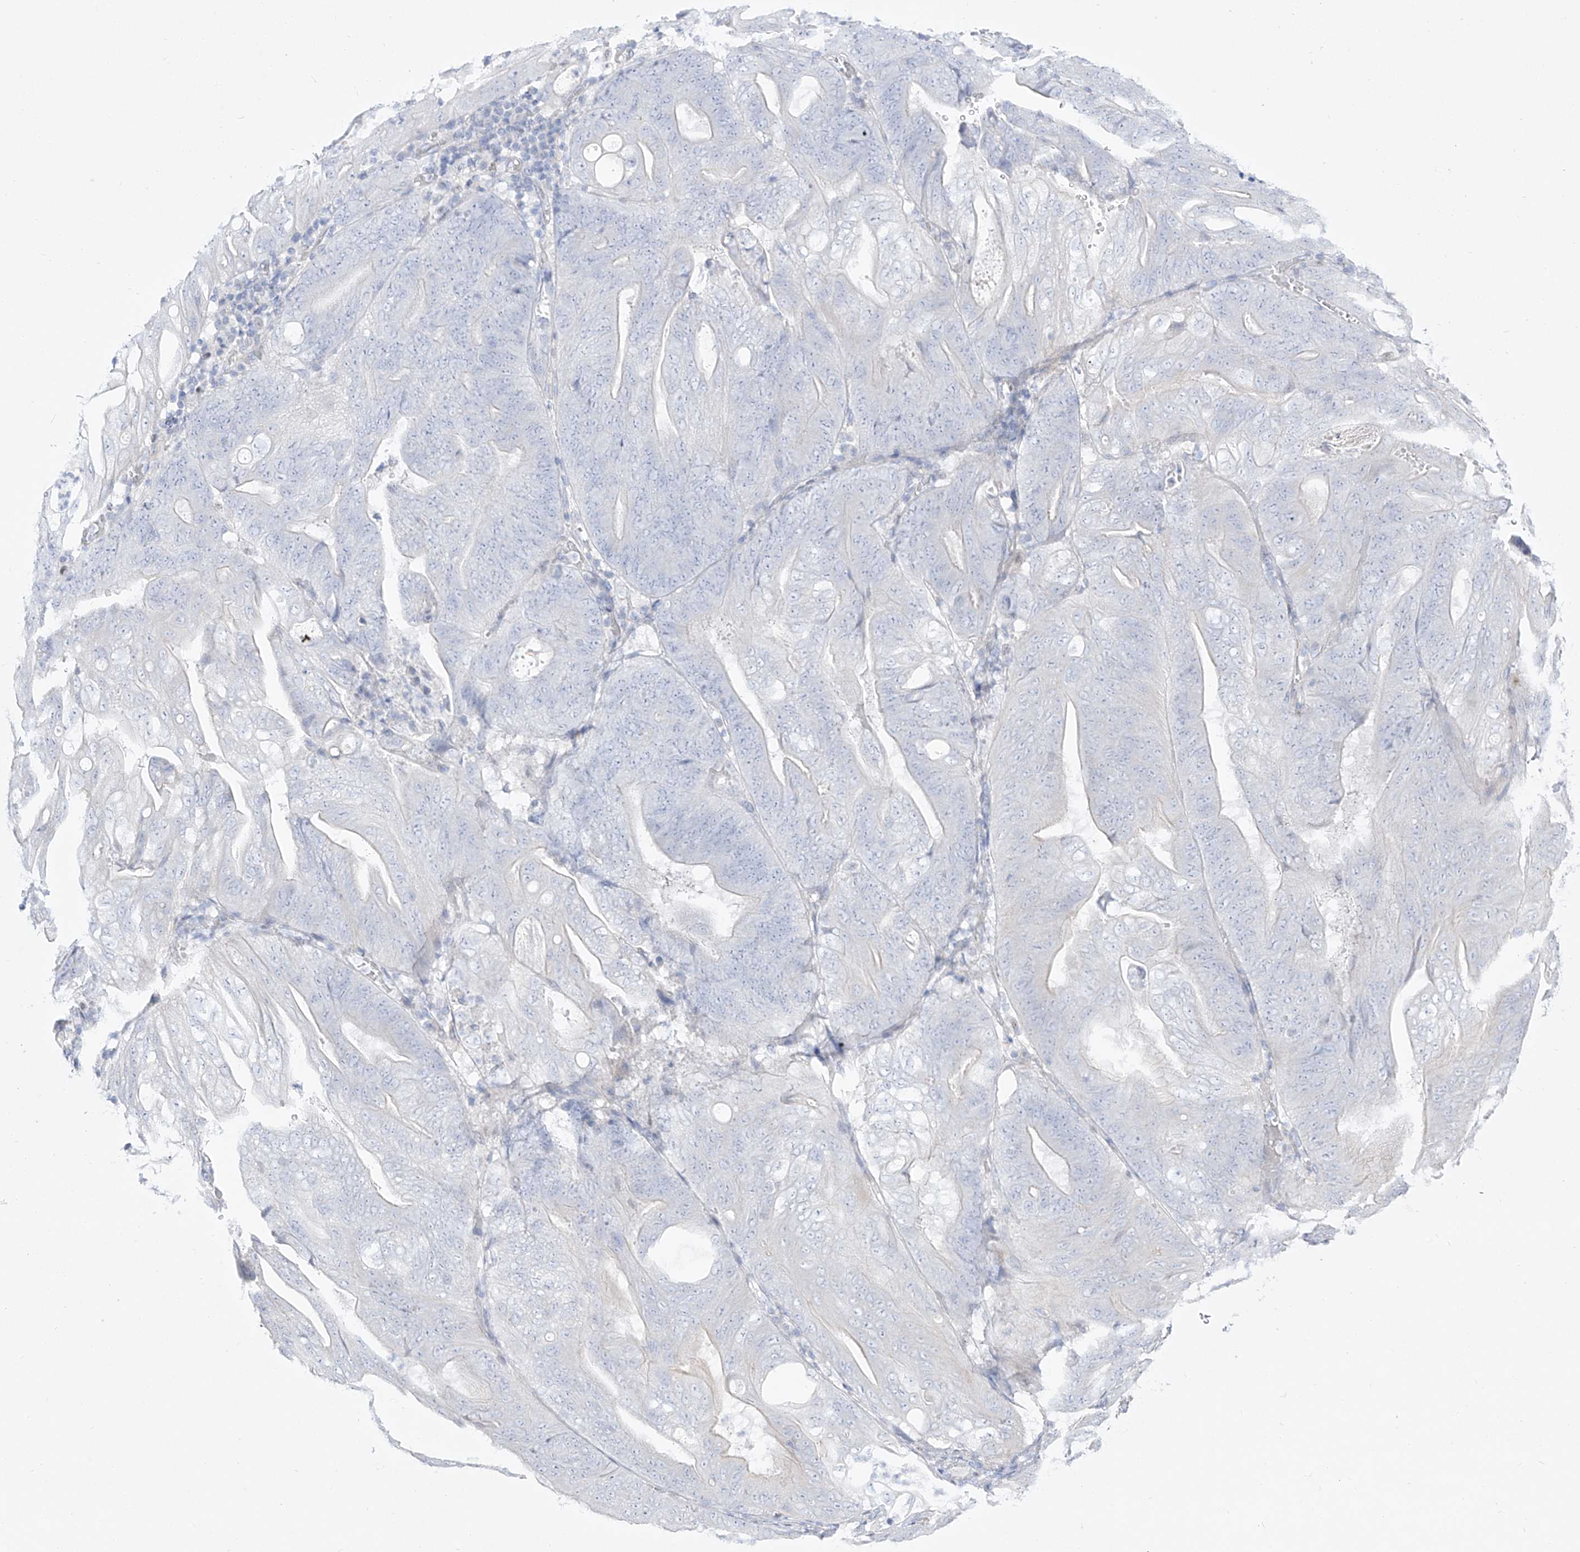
{"staining": {"intensity": "negative", "quantity": "none", "location": "none"}, "tissue": "stomach cancer", "cell_type": "Tumor cells", "image_type": "cancer", "snomed": [{"axis": "morphology", "description": "Adenocarcinoma, NOS"}, {"axis": "topography", "description": "Stomach"}], "caption": "Histopathology image shows no significant protein staining in tumor cells of adenocarcinoma (stomach).", "gene": "DMKN", "patient": {"sex": "female", "age": 73}}